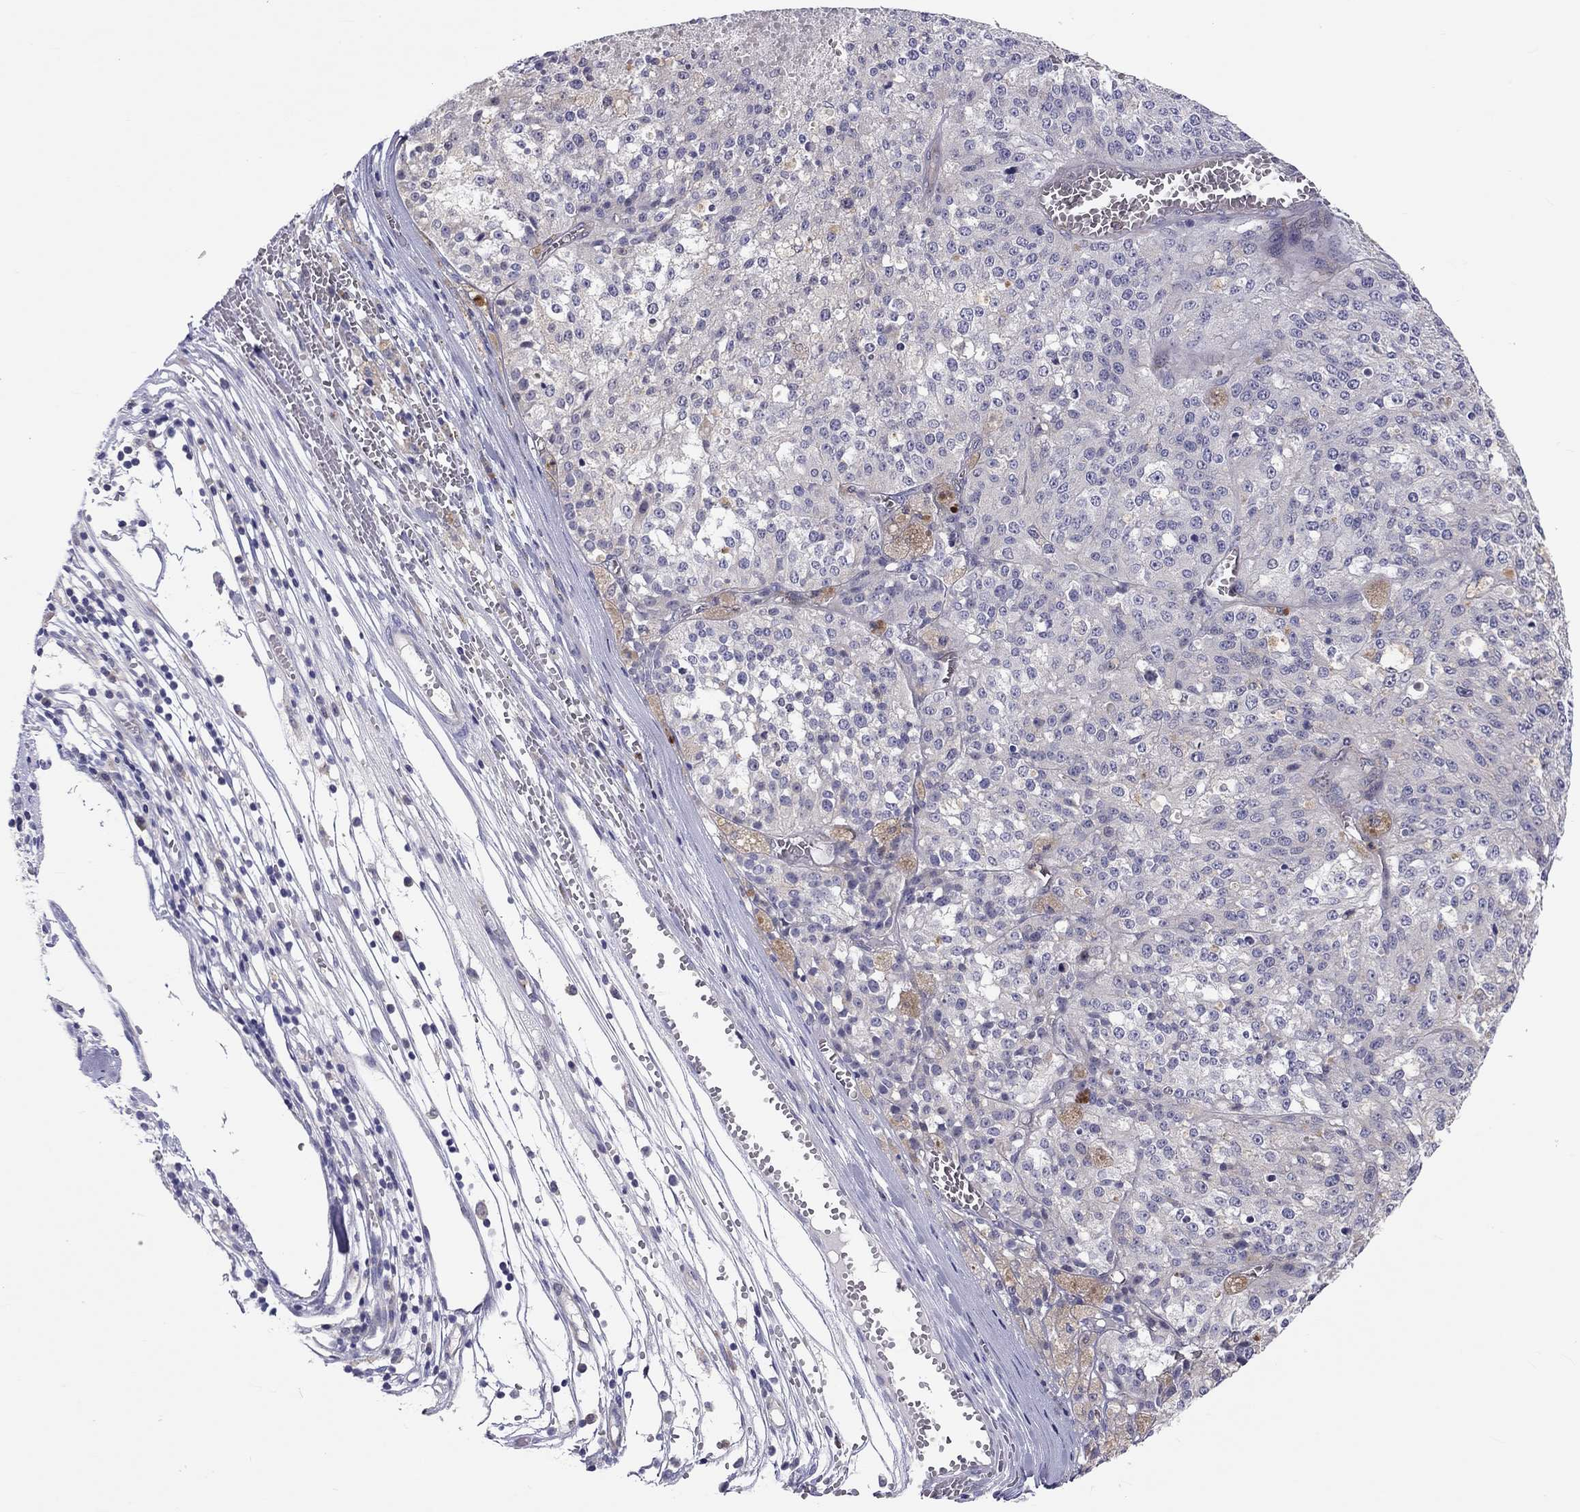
{"staining": {"intensity": "negative", "quantity": "none", "location": "none"}, "tissue": "melanoma", "cell_type": "Tumor cells", "image_type": "cancer", "snomed": [{"axis": "morphology", "description": "Malignant melanoma, Metastatic site"}, {"axis": "topography", "description": "Lymph node"}], "caption": "Human malignant melanoma (metastatic site) stained for a protein using immunohistochemistry (IHC) exhibits no staining in tumor cells.", "gene": "ABCG4", "patient": {"sex": "female", "age": 64}}